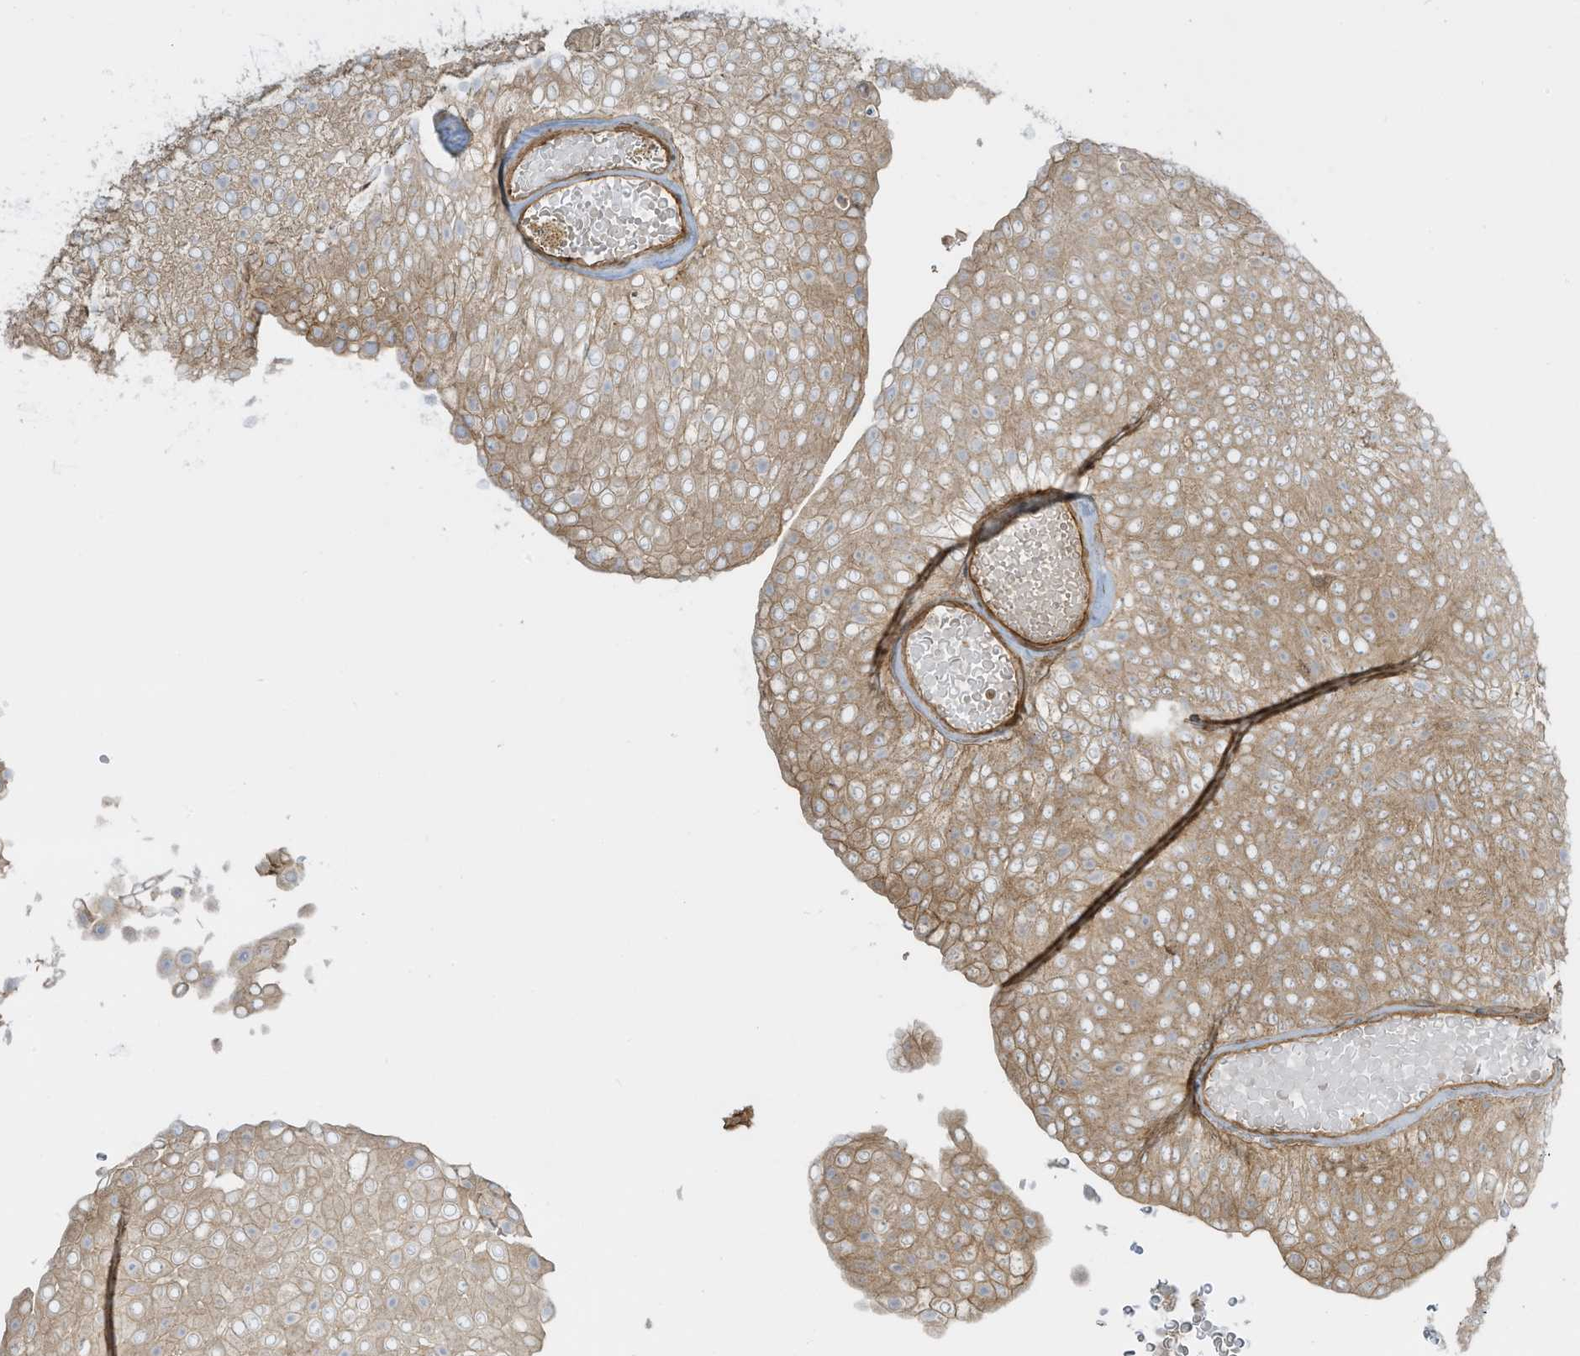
{"staining": {"intensity": "weak", "quantity": ">75%", "location": "cytoplasmic/membranous"}, "tissue": "urothelial cancer", "cell_type": "Tumor cells", "image_type": "cancer", "snomed": [{"axis": "morphology", "description": "Urothelial carcinoma, Low grade"}, {"axis": "topography", "description": "Urinary bladder"}], "caption": "The photomicrograph reveals staining of urothelial cancer, revealing weak cytoplasmic/membranous protein positivity (brown color) within tumor cells.", "gene": "ENTR1", "patient": {"sex": "male", "age": 78}}